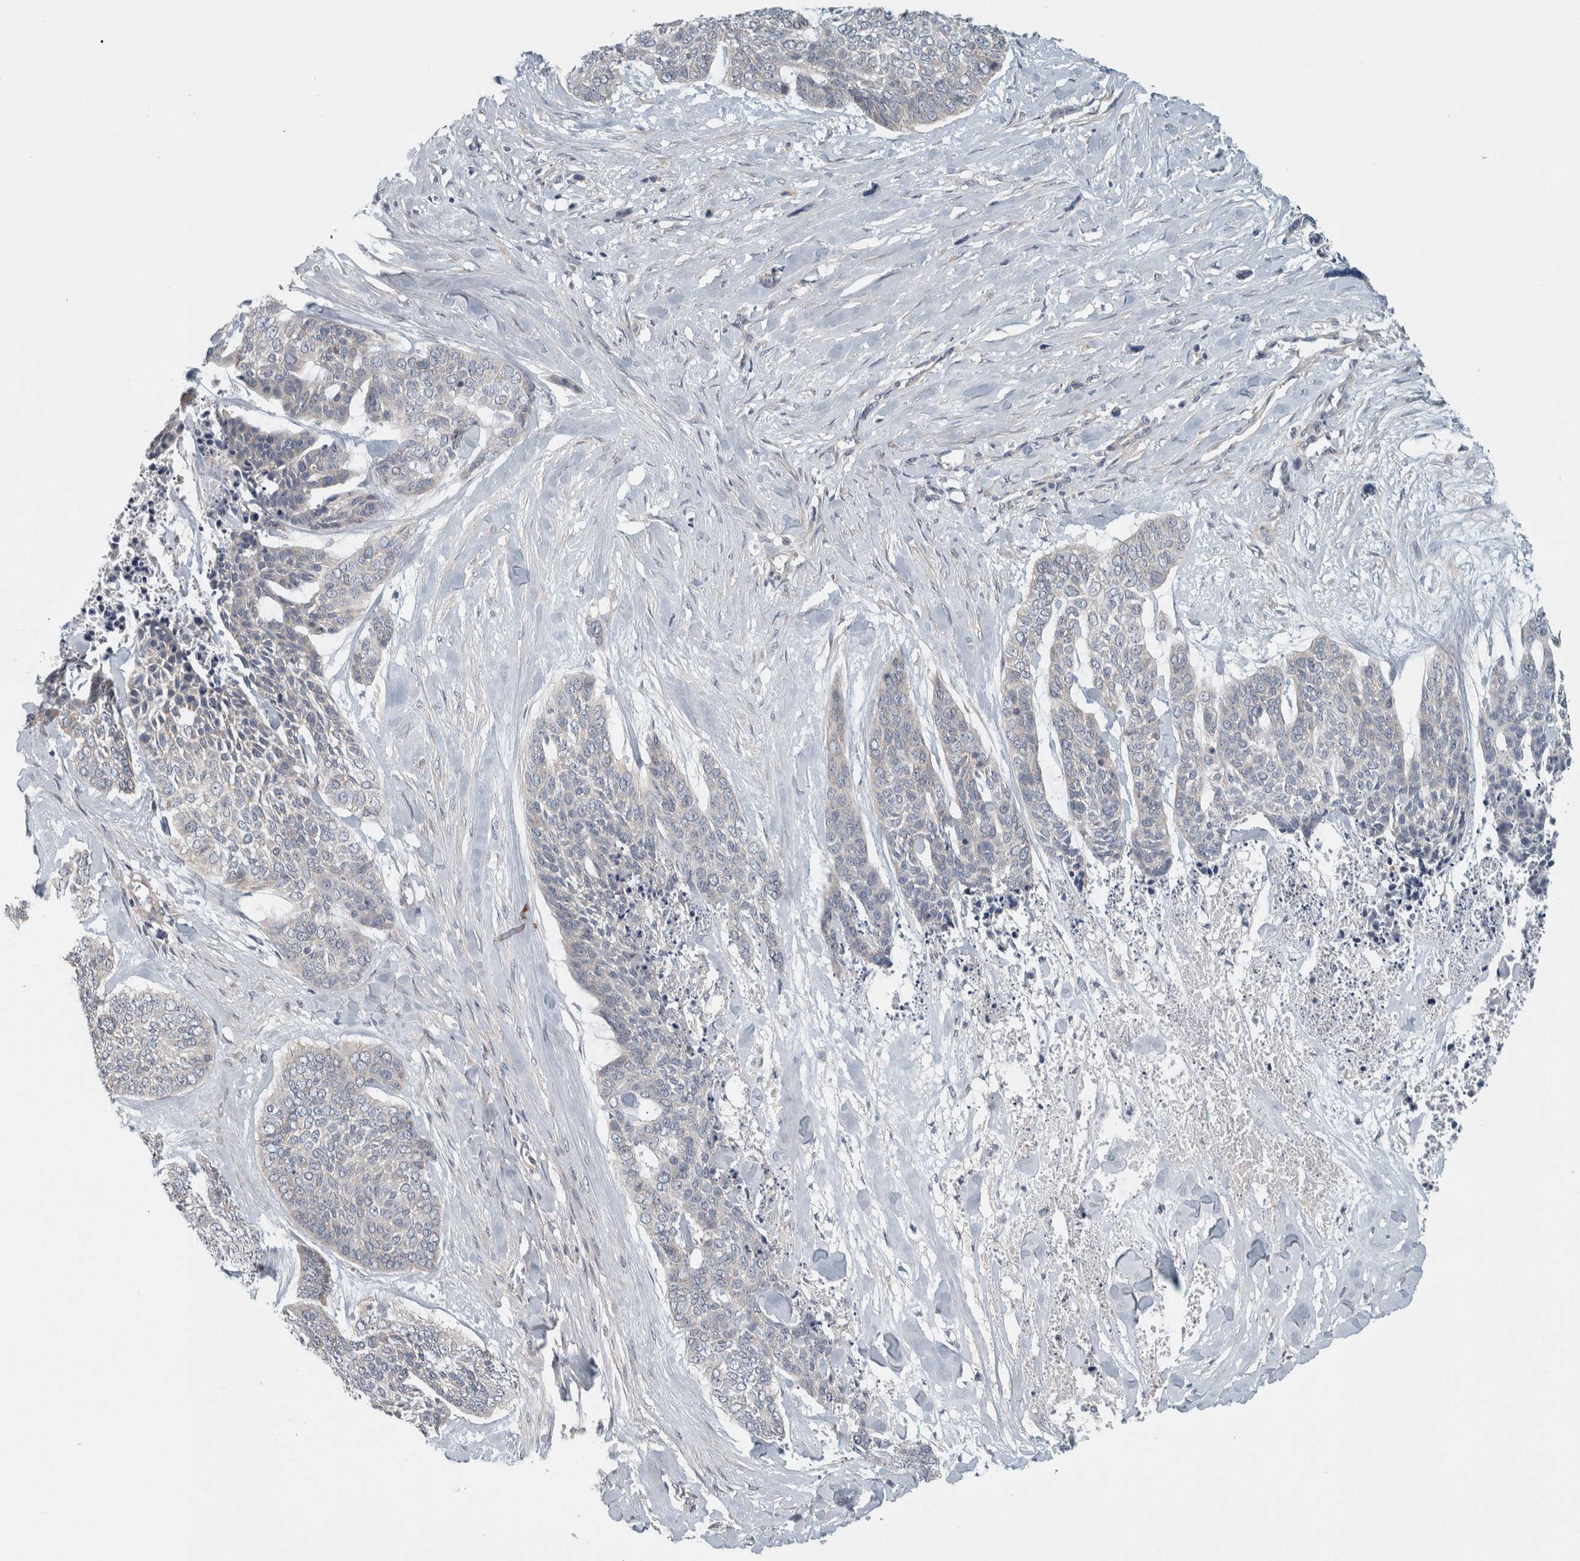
{"staining": {"intensity": "negative", "quantity": "none", "location": "none"}, "tissue": "skin cancer", "cell_type": "Tumor cells", "image_type": "cancer", "snomed": [{"axis": "morphology", "description": "Basal cell carcinoma"}, {"axis": "topography", "description": "Skin"}], "caption": "High power microscopy photomicrograph of an immunohistochemistry (IHC) histopathology image of skin basal cell carcinoma, revealing no significant expression in tumor cells. (DAB immunohistochemistry with hematoxylin counter stain).", "gene": "KCNJ3", "patient": {"sex": "female", "age": 64}}